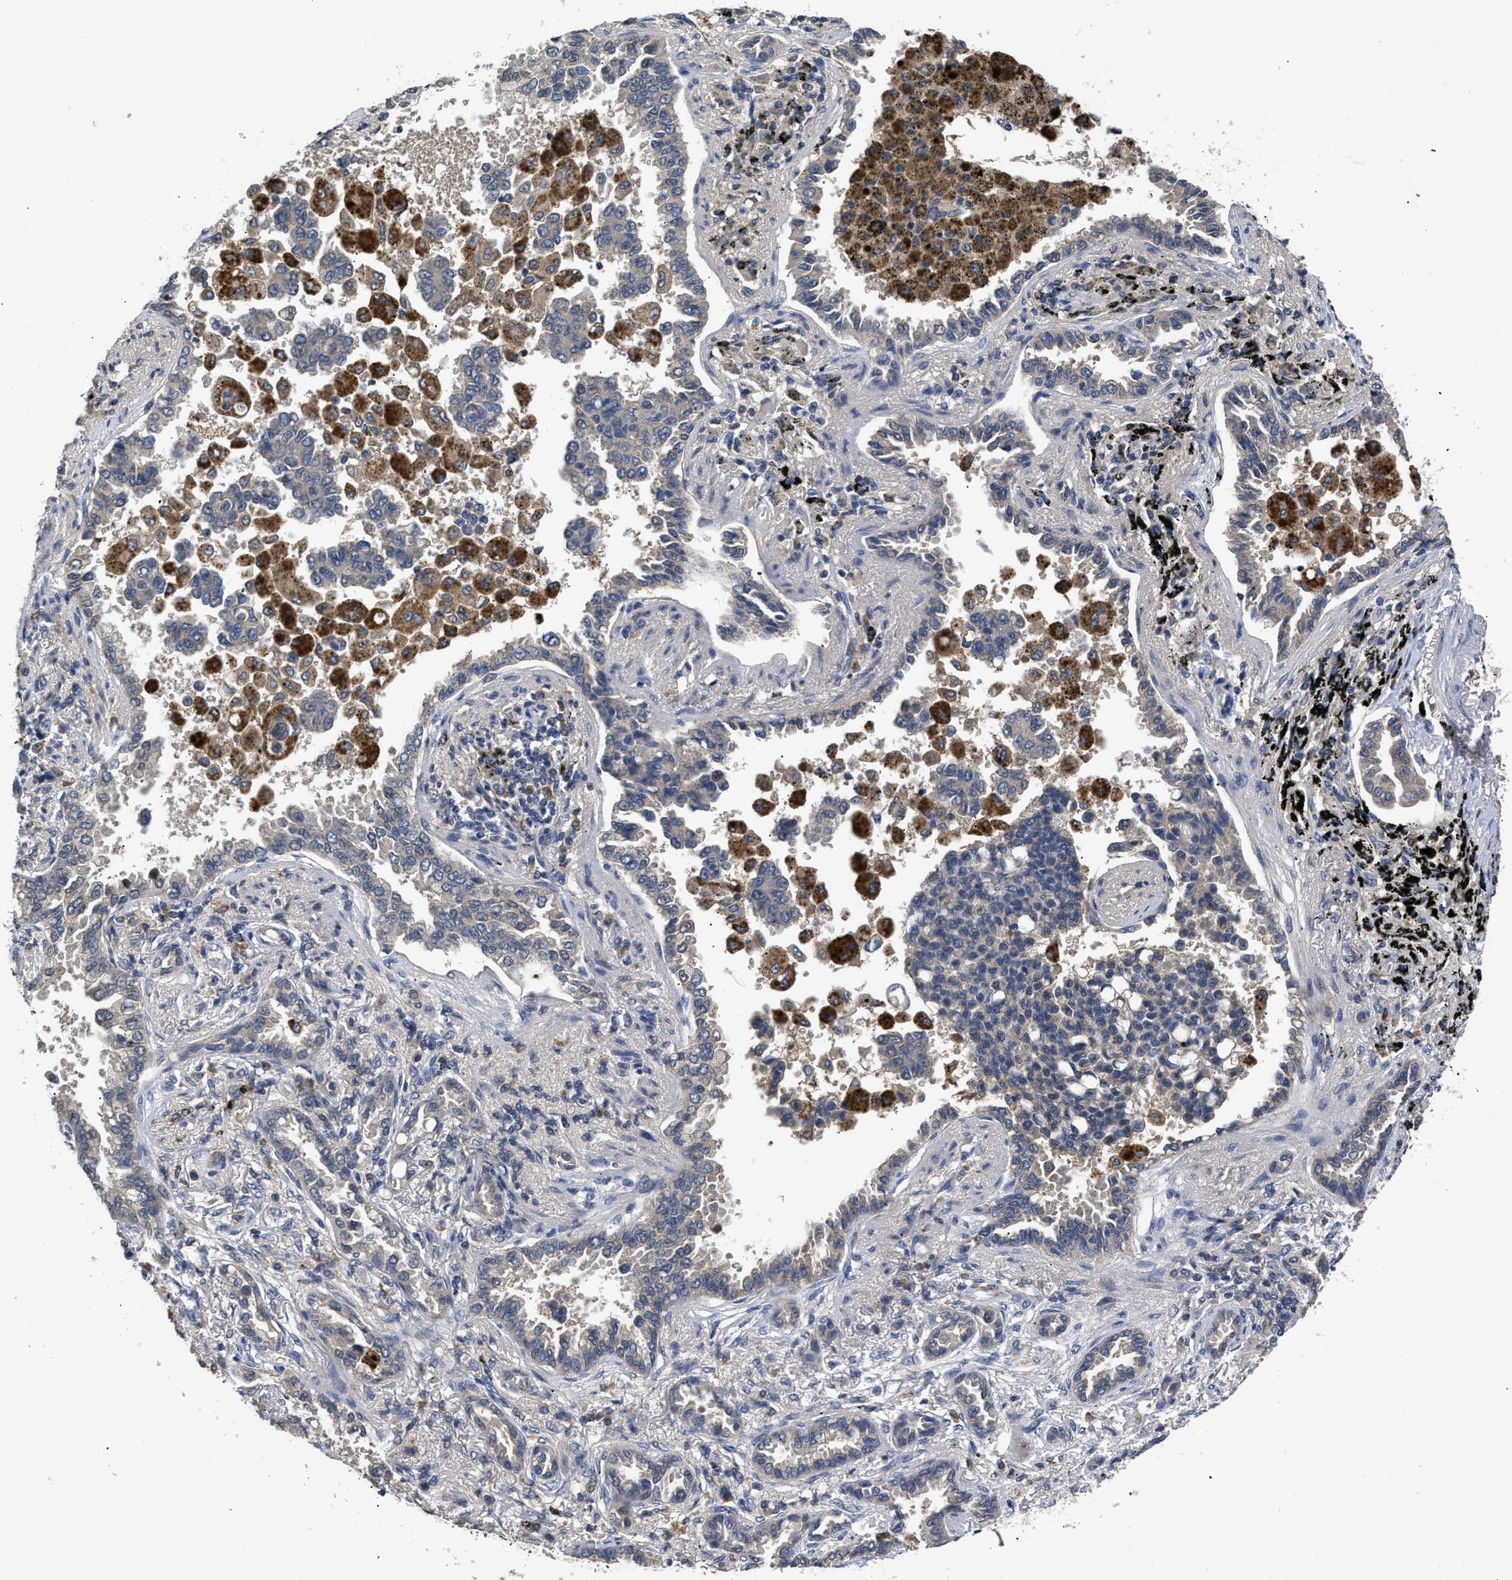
{"staining": {"intensity": "negative", "quantity": "none", "location": "none"}, "tissue": "lung cancer", "cell_type": "Tumor cells", "image_type": "cancer", "snomed": [{"axis": "morphology", "description": "Normal tissue, NOS"}, {"axis": "morphology", "description": "Adenocarcinoma, NOS"}, {"axis": "topography", "description": "Lung"}], "caption": "Adenocarcinoma (lung) was stained to show a protein in brown. There is no significant positivity in tumor cells.", "gene": "VPS4A", "patient": {"sex": "male", "age": 59}}